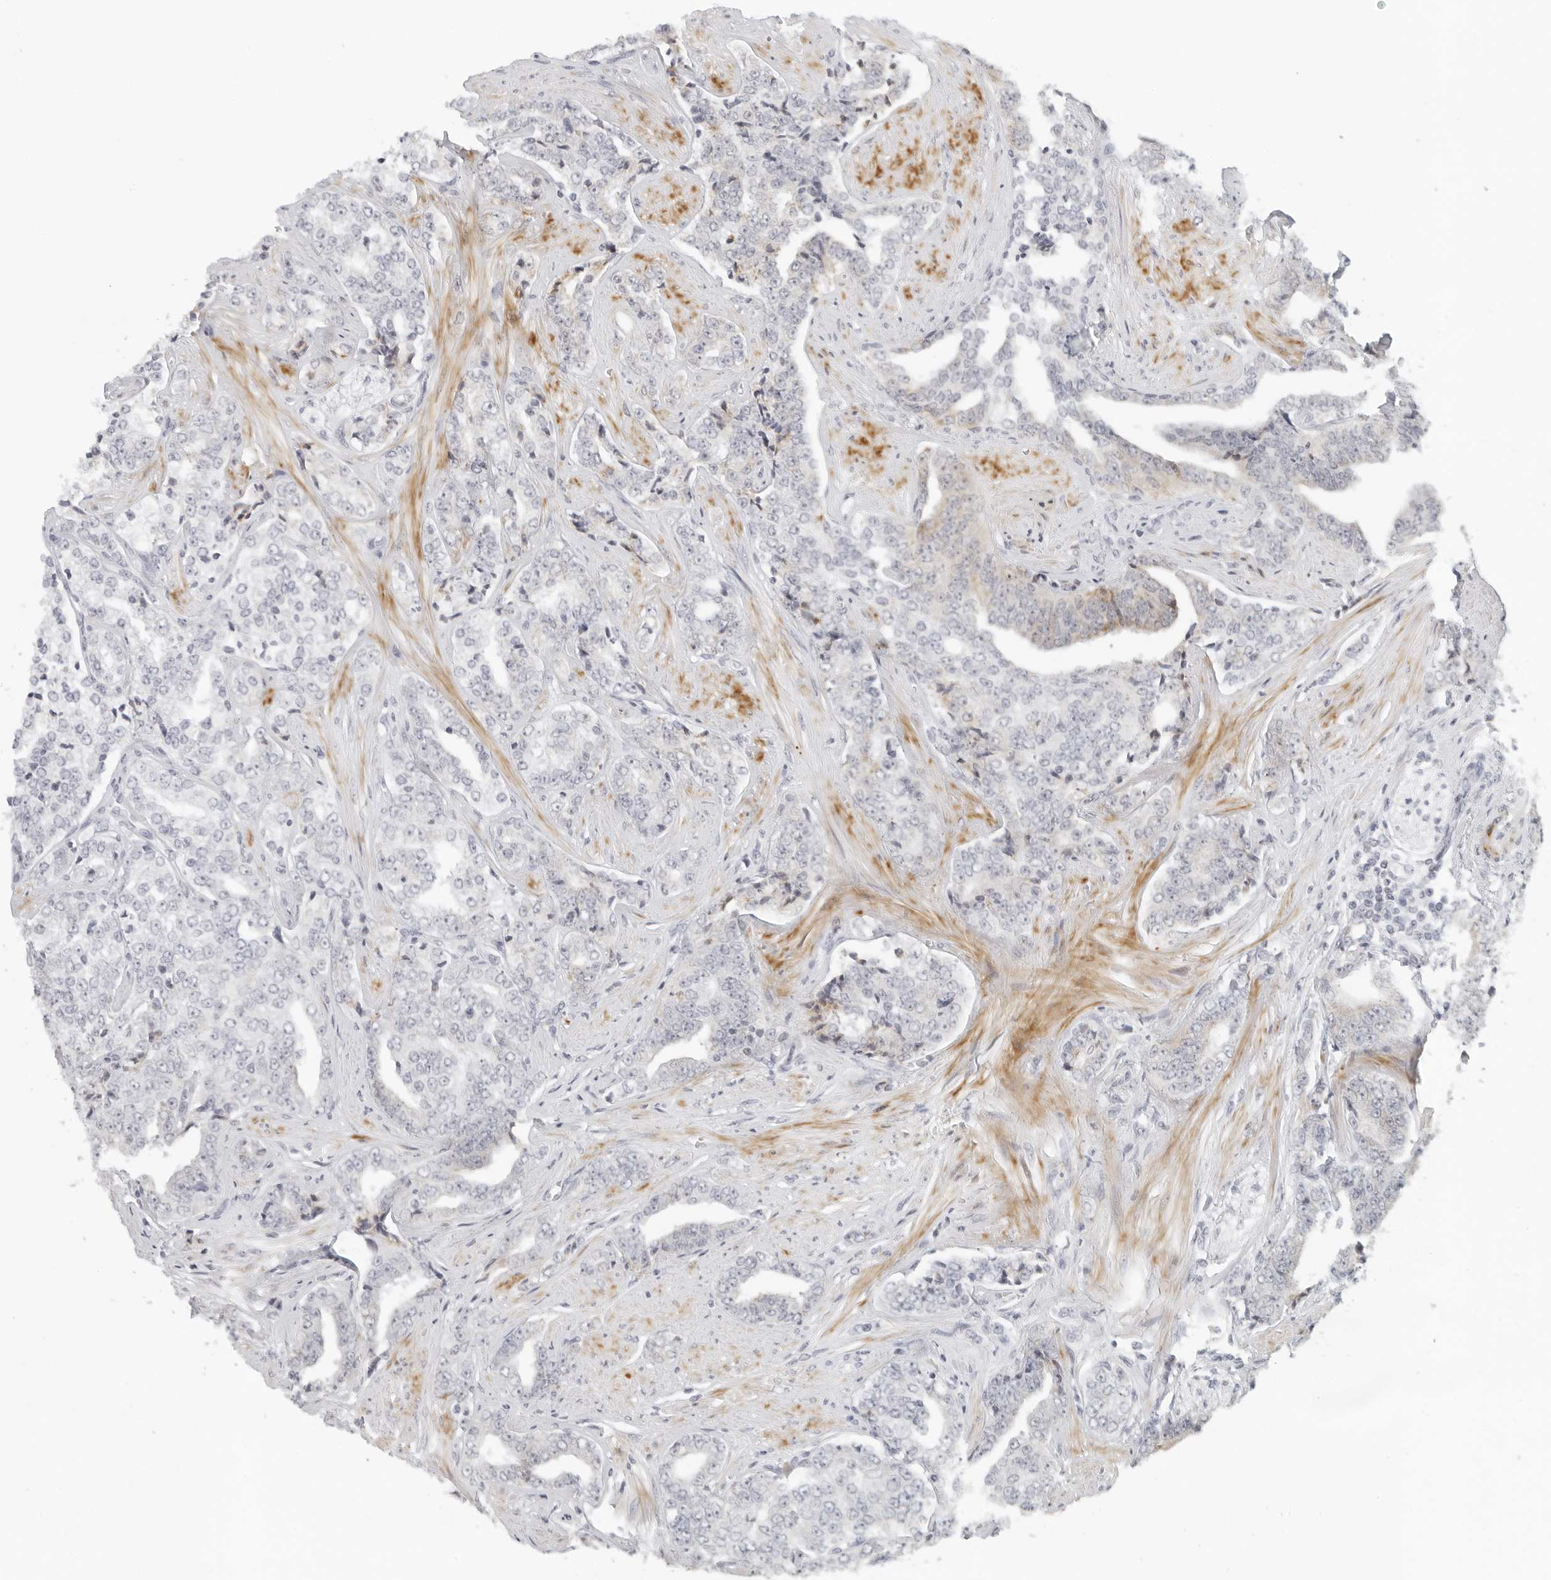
{"staining": {"intensity": "negative", "quantity": "none", "location": "none"}, "tissue": "prostate cancer", "cell_type": "Tumor cells", "image_type": "cancer", "snomed": [{"axis": "morphology", "description": "Adenocarcinoma, High grade"}, {"axis": "topography", "description": "Prostate"}], "caption": "Tumor cells are negative for brown protein staining in prostate cancer (adenocarcinoma (high-grade)). (DAB (3,3'-diaminobenzidine) immunohistochemistry, high magnification).", "gene": "RPS6KC1", "patient": {"sex": "male", "age": 71}}